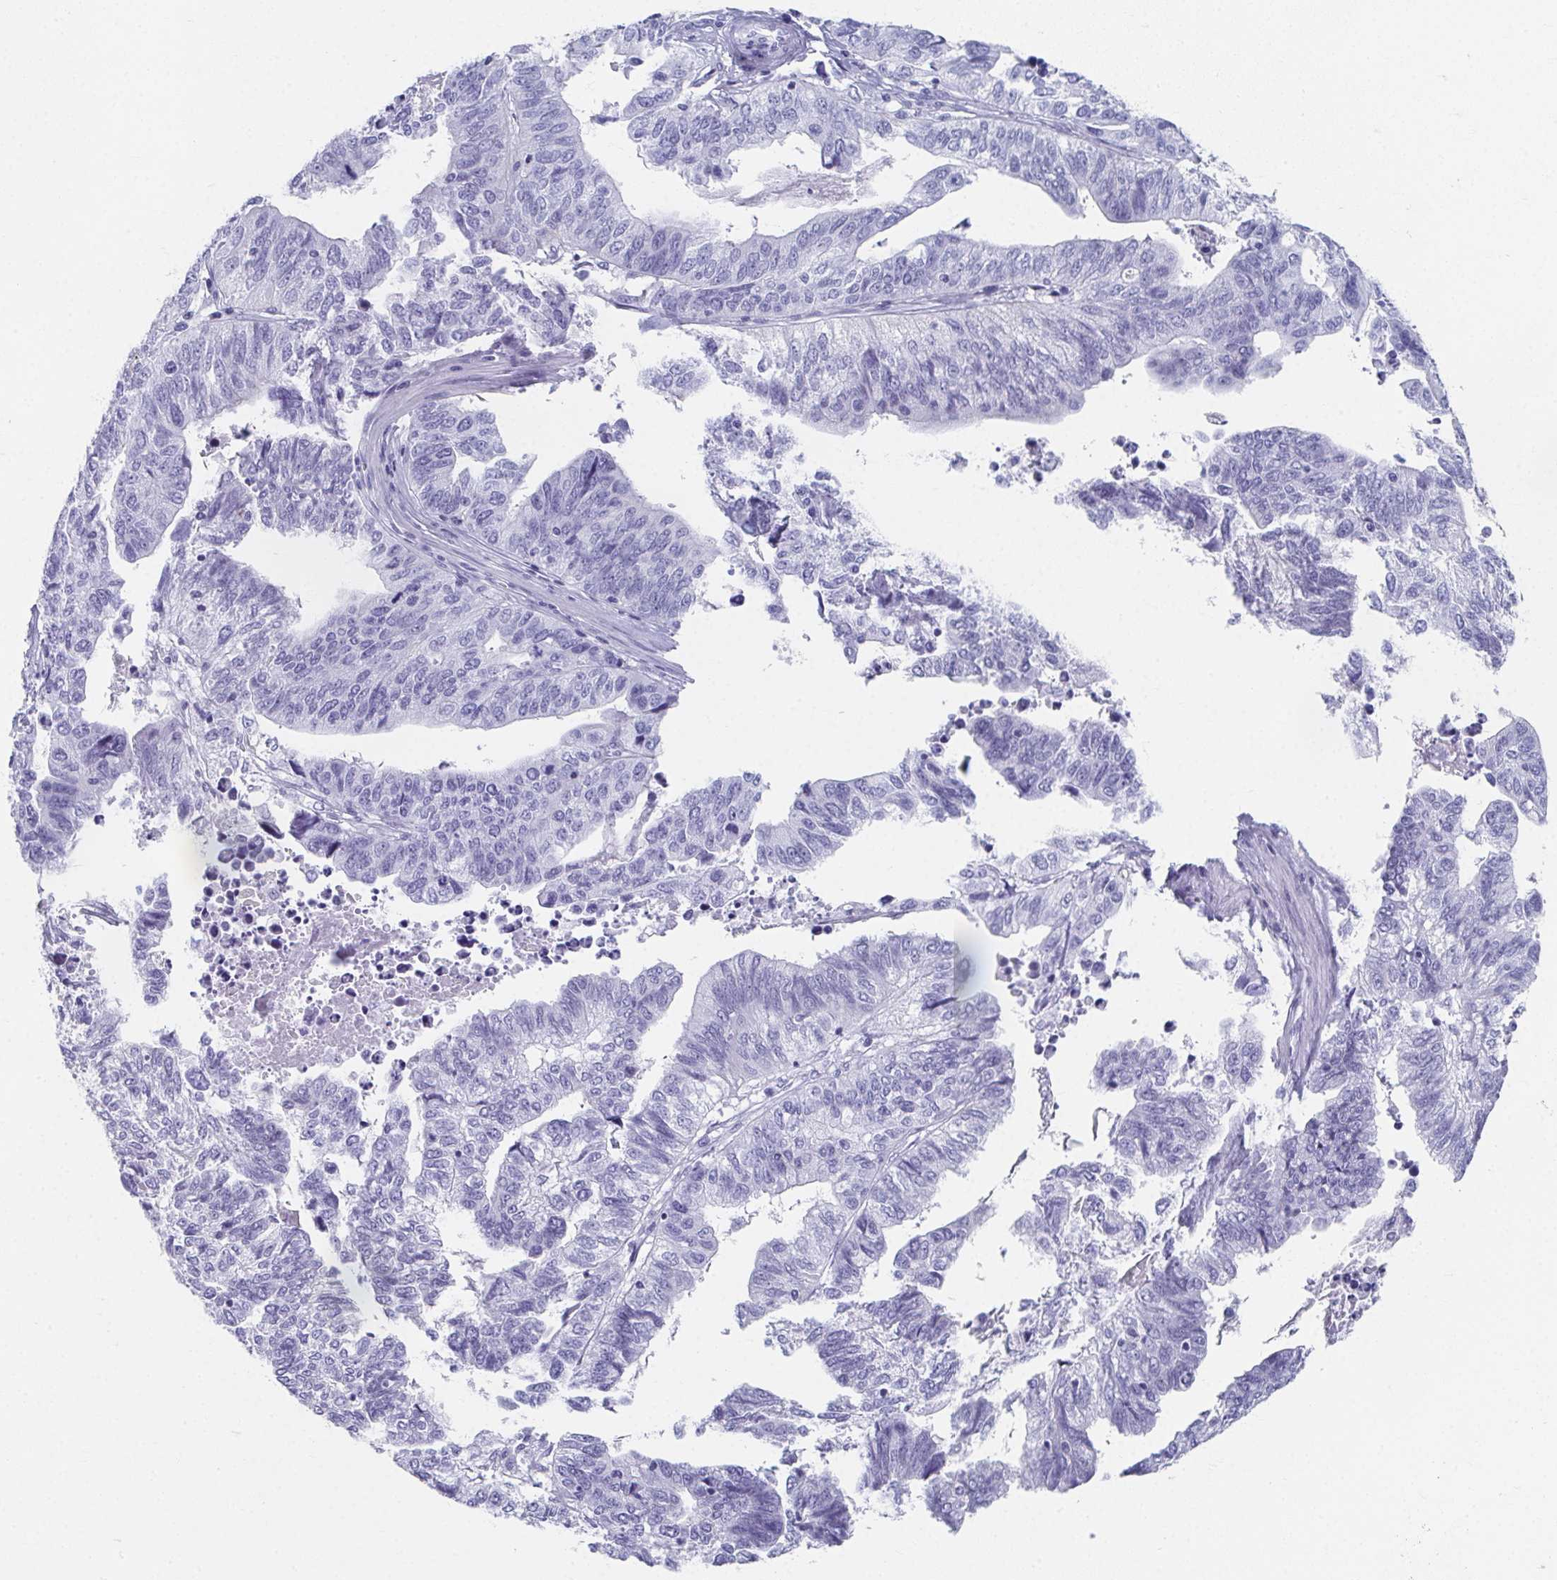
{"staining": {"intensity": "negative", "quantity": "none", "location": "none"}, "tissue": "stomach cancer", "cell_type": "Tumor cells", "image_type": "cancer", "snomed": [{"axis": "morphology", "description": "Adenocarcinoma, NOS"}, {"axis": "topography", "description": "Stomach, upper"}], "caption": "The photomicrograph displays no staining of tumor cells in stomach cancer.", "gene": "GHRL", "patient": {"sex": "female", "age": 67}}